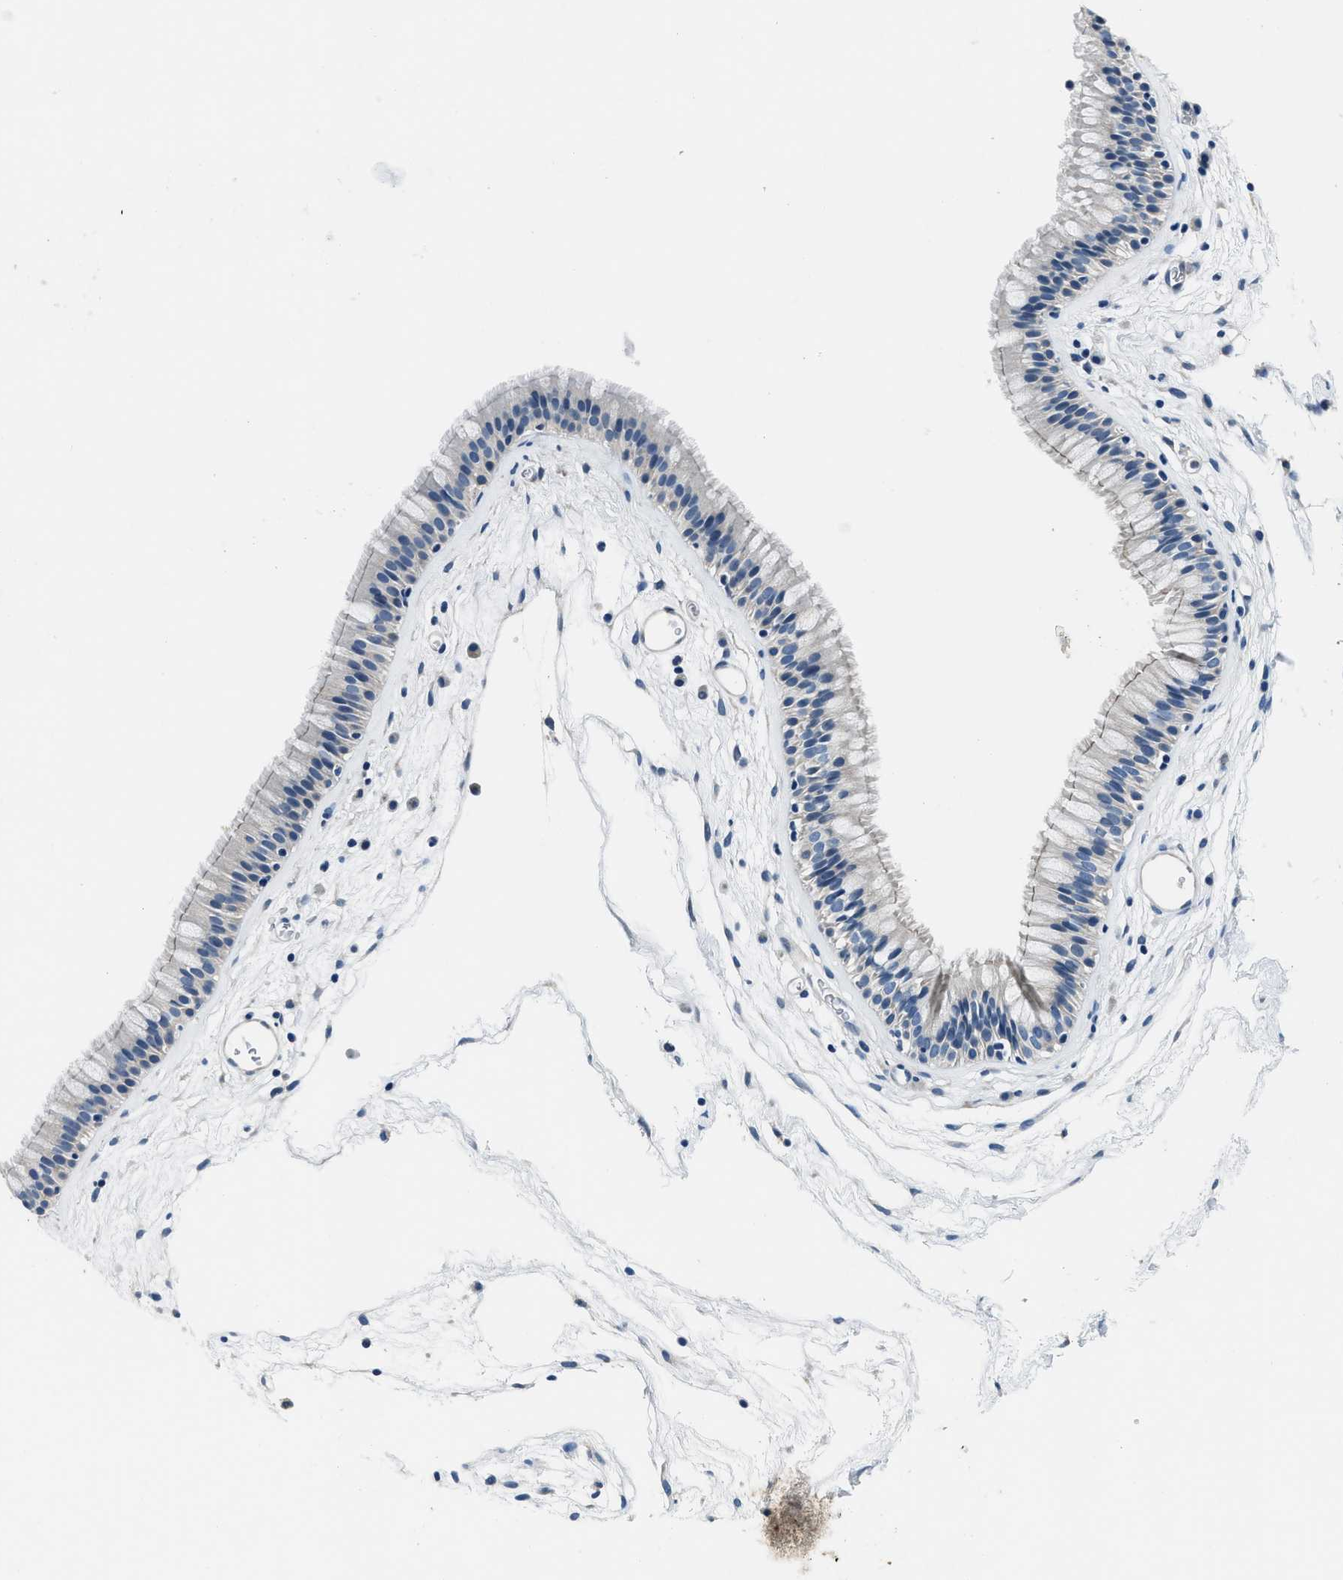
{"staining": {"intensity": "negative", "quantity": "none", "location": "none"}, "tissue": "nasopharynx", "cell_type": "Respiratory epithelial cells", "image_type": "normal", "snomed": [{"axis": "morphology", "description": "Normal tissue, NOS"}, {"axis": "morphology", "description": "Inflammation, NOS"}, {"axis": "topography", "description": "Nasopharynx"}], "caption": "Immunohistochemical staining of benign nasopharynx displays no significant positivity in respiratory epithelial cells.", "gene": "GJA3", "patient": {"sex": "male", "age": 48}}